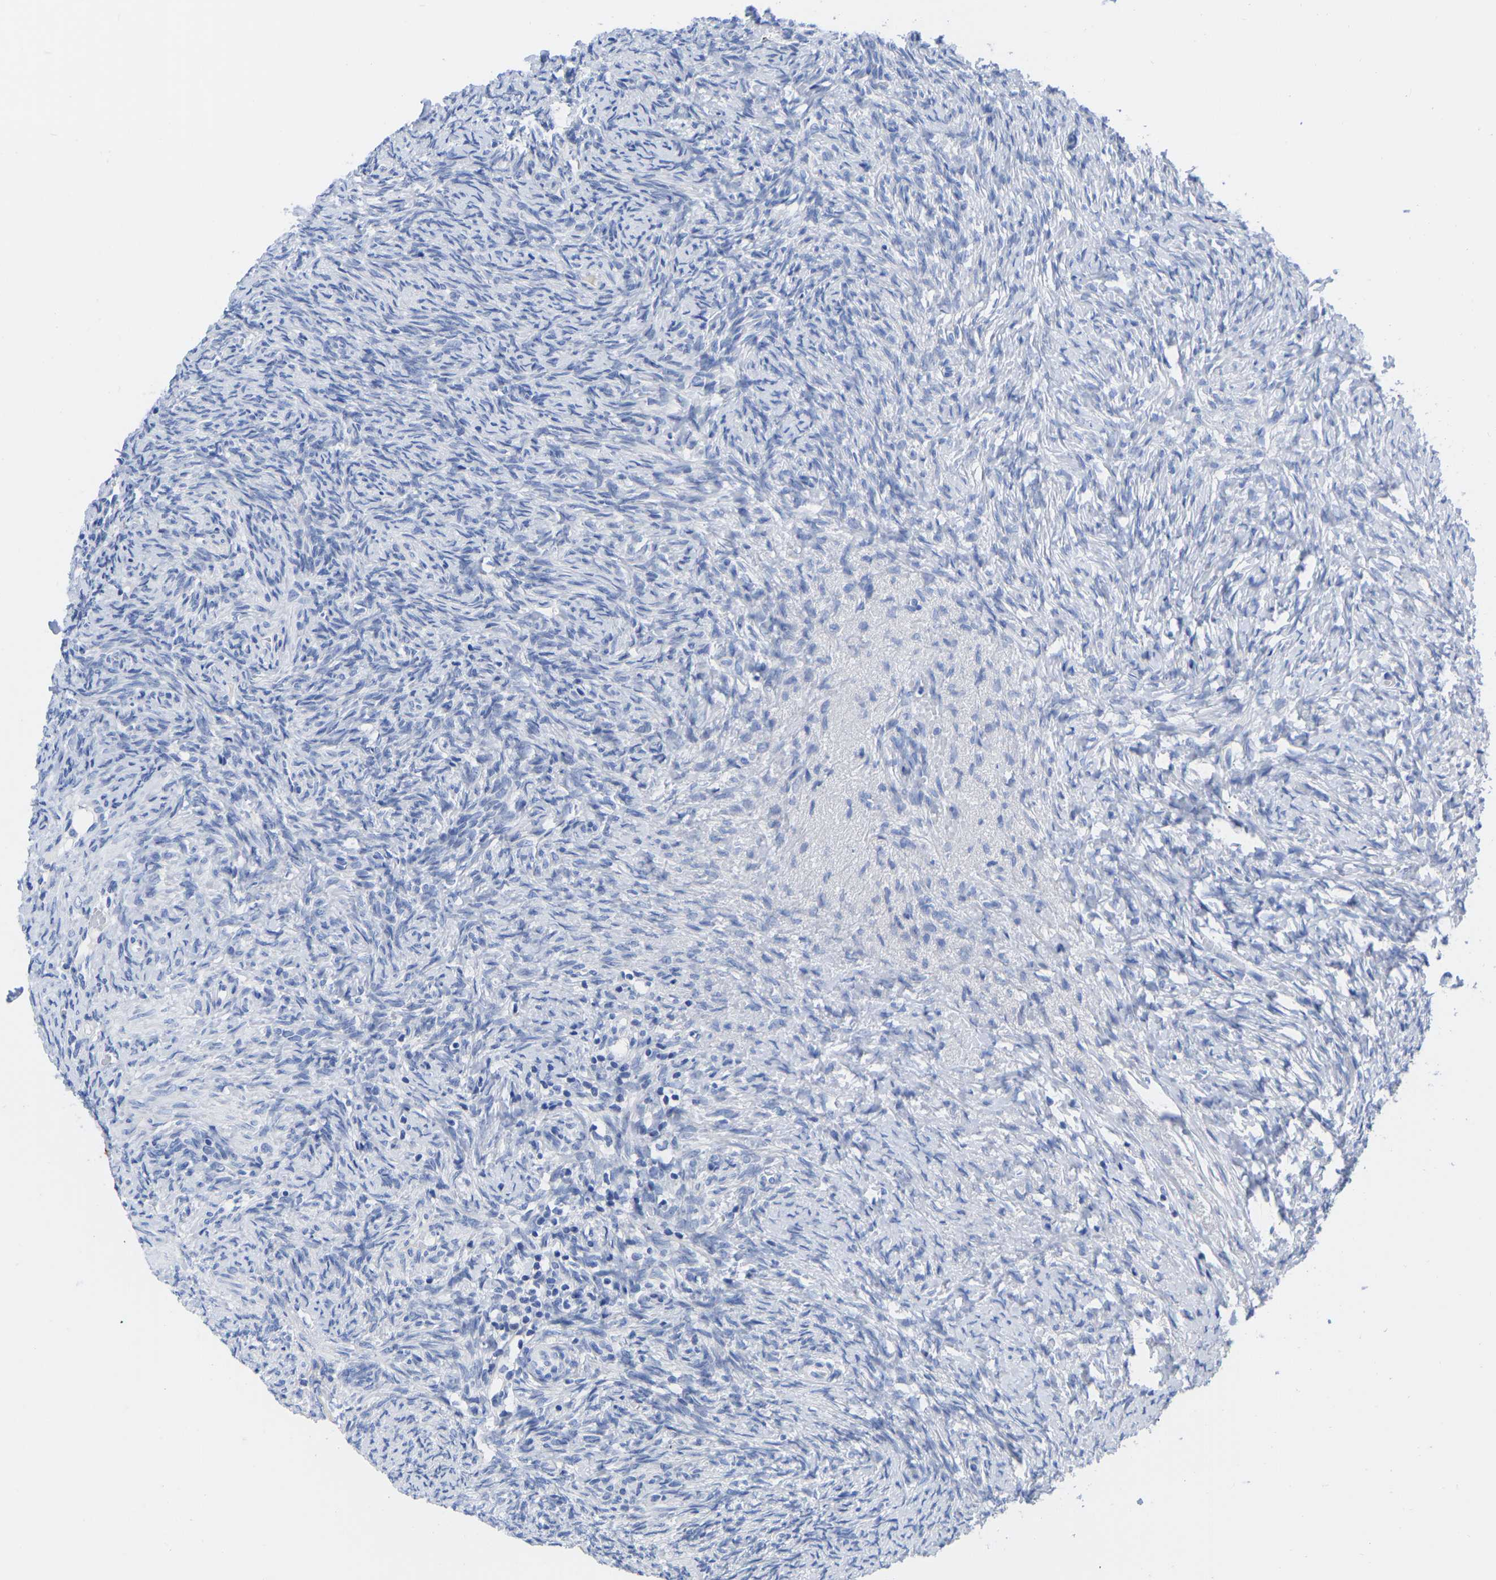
{"staining": {"intensity": "negative", "quantity": "none", "location": "none"}, "tissue": "ovary", "cell_type": "Follicle cells", "image_type": "normal", "snomed": [{"axis": "morphology", "description": "Normal tissue, NOS"}, {"axis": "topography", "description": "Ovary"}], "caption": "This is an IHC histopathology image of normal ovary. There is no positivity in follicle cells.", "gene": "GPA33", "patient": {"sex": "female", "age": 41}}